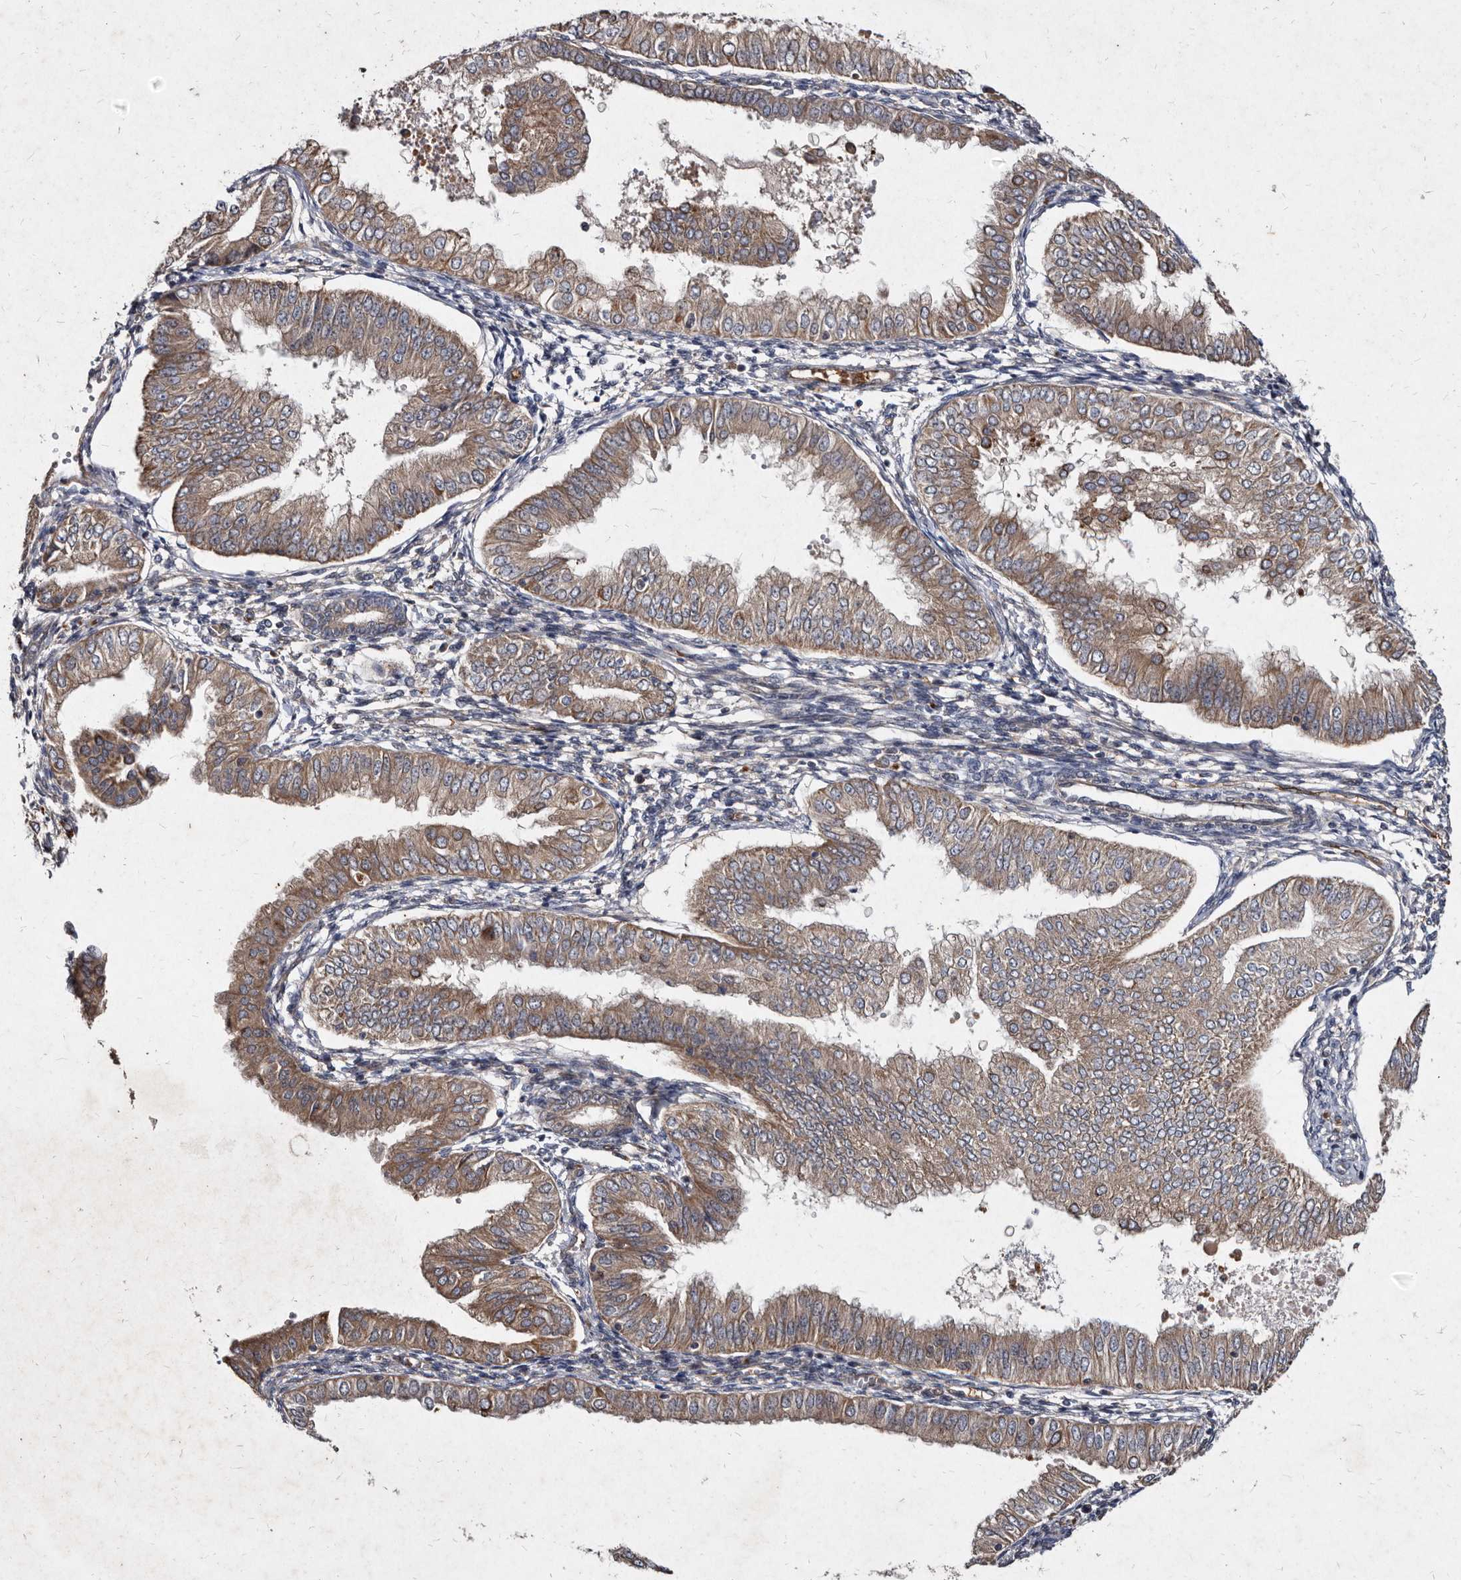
{"staining": {"intensity": "moderate", "quantity": ">75%", "location": "cytoplasmic/membranous"}, "tissue": "endometrial cancer", "cell_type": "Tumor cells", "image_type": "cancer", "snomed": [{"axis": "morphology", "description": "Normal tissue, NOS"}, {"axis": "morphology", "description": "Adenocarcinoma, NOS"}, {"axis": "topography", "description": "Endometrium"}], "caption": "Immunohistochemistry (IHC) micrograph of human endometrial cancer (adenocarcinoma) stained for a protein (brown), which demonstrates medium levels of moderate cytoplasmic/membranous staining in approximately >75% of tumor cells.", "gene": "YPEL3", "patient": {"sex": "female", "age": 53}}